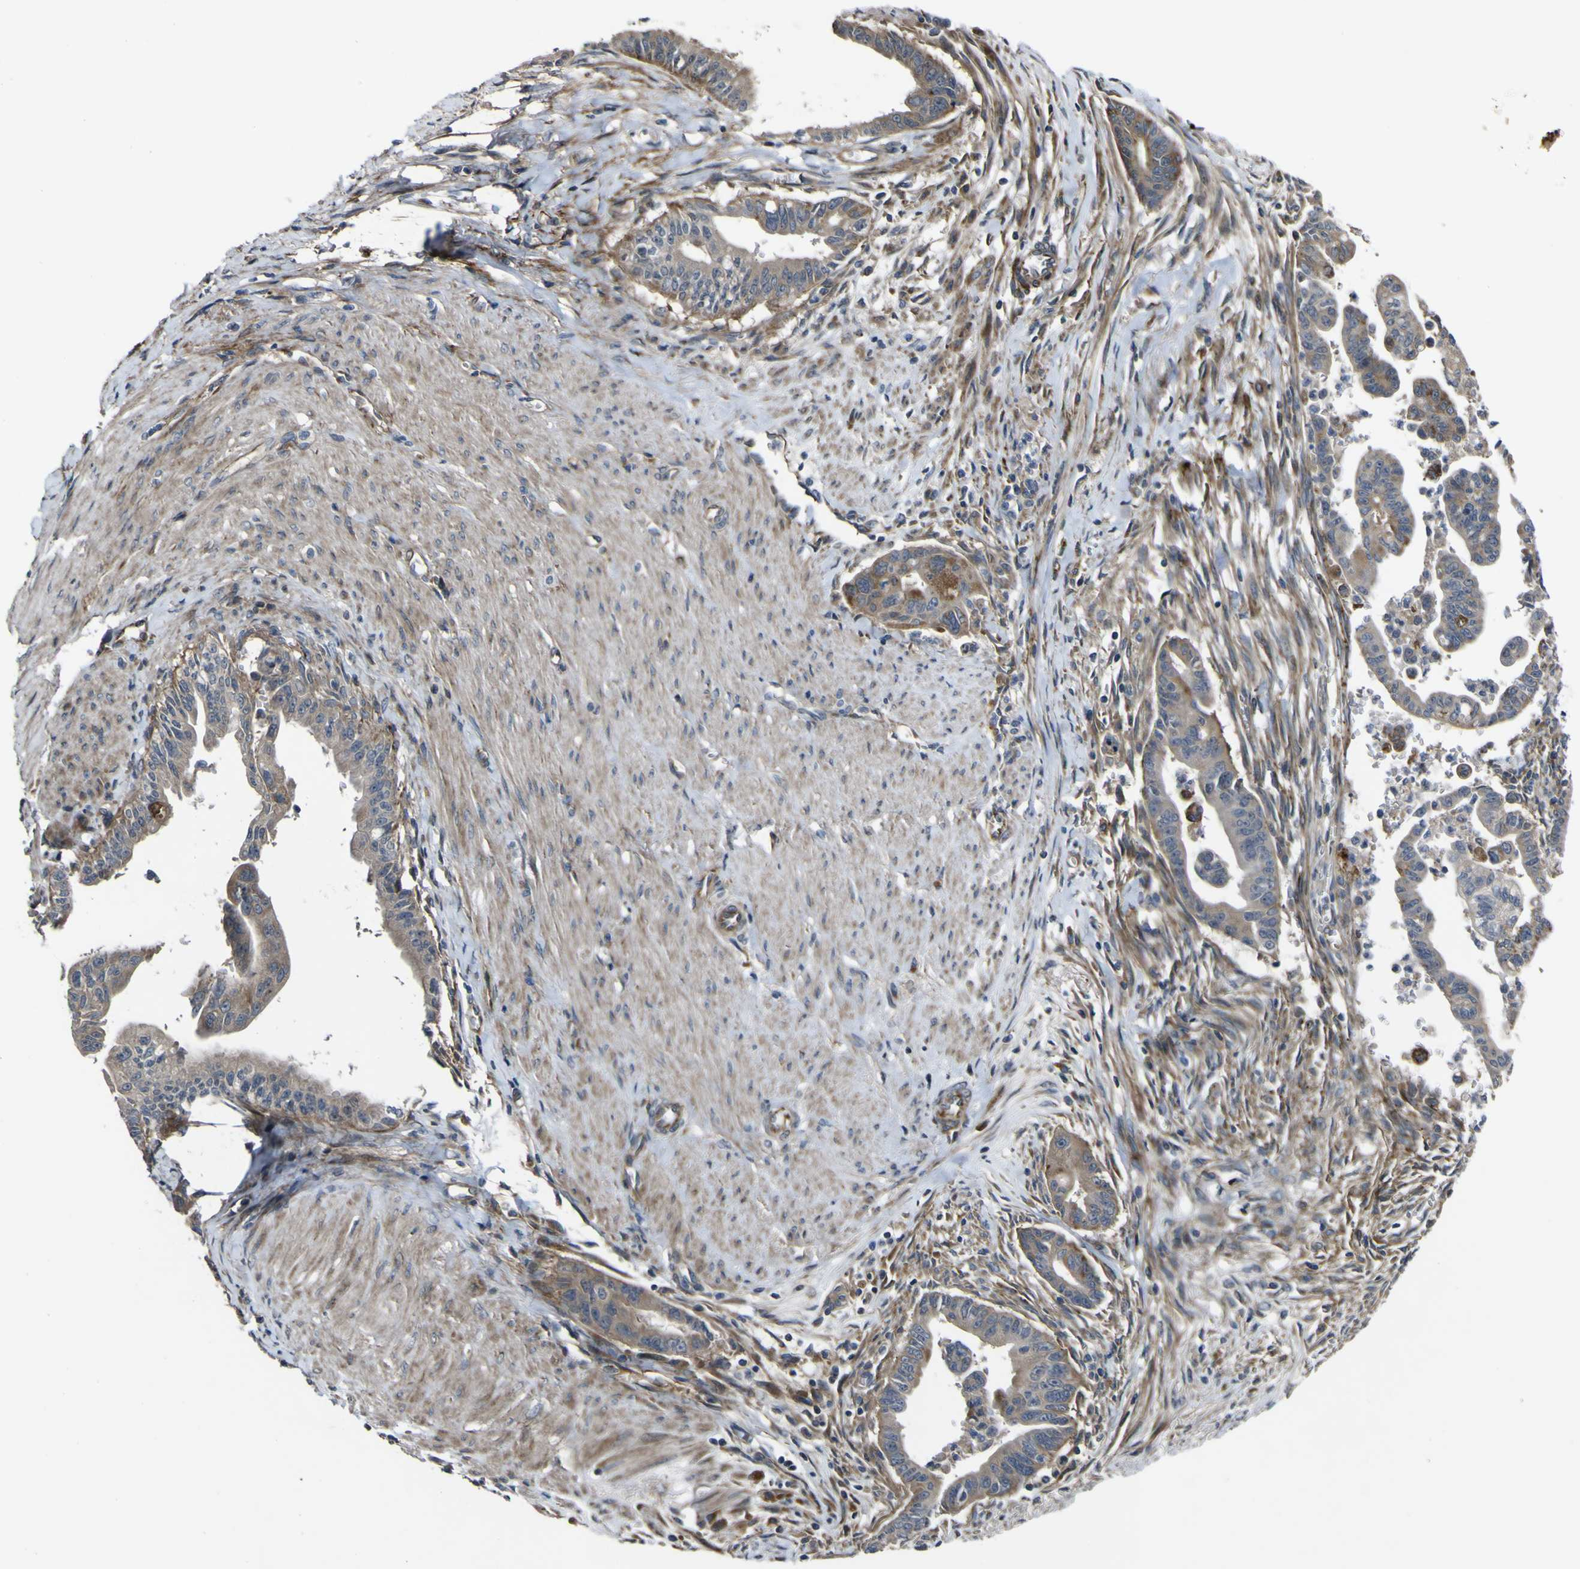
{"staining": {"intensity": "moderate", "quantity": "25%-75%", "location": "cytoplasmic/membranous"}, "tissue": "pancreatic cancer", "cell_type": "Tumor cells", "image_type": "cancer", "snomed": [{"axis": "morphology", "description": "Adenocarcinoma, NOS"}, {"axis": "topography", "description": "Pancreas"}], "caption": "There is medium levels of moderate cytoplasmic/membranous staining in tumor cells of adenocarcinoma (pancreatic), as demonstrated by immunohistochemical staining (brown color).", "gene": "GPLD1", "patient": {"sex": "male", "age": 70}}